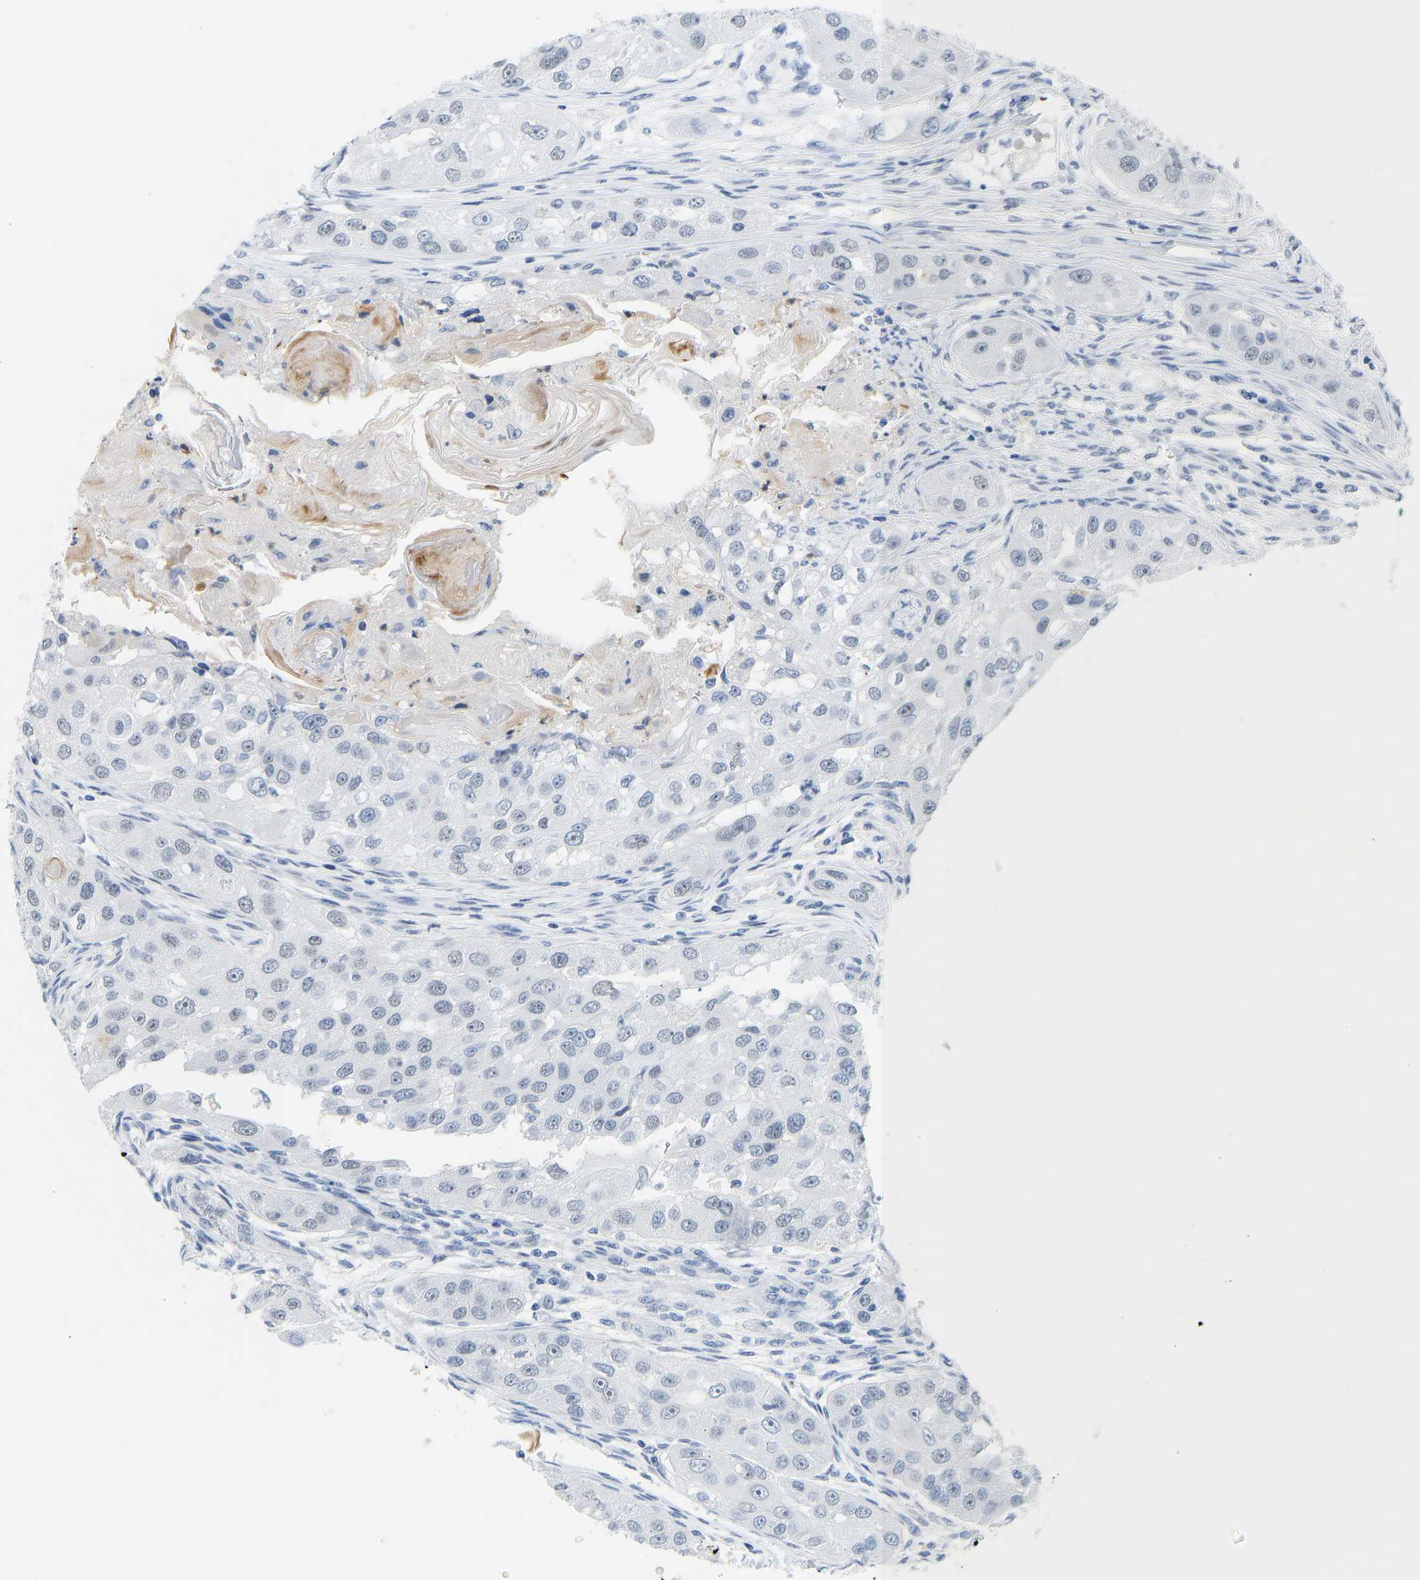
{"staining": {"intensity": "negative", "quantity": "none", "location": "none"}, "tissue": "head and neck cancer", "cell_type": "Tumor cells", "image_type": "cancer", "snomed": [{"axis": "morphology", "description": "Normal tissue, NOS"}, {"axis": "morphology", "description": "Squamous cell carcinoma, NOS"}, {"axis": "topography", "description": "Skeletal muscle"}, {"axis": "topography", "description": "Head-Neck"}], "caption": "There is no significant positivity in tumor cells of squamous cell carcinoma (head and neck).", "gene": "TXNDC2", "patient": {"sex": "male", "age": 51}}